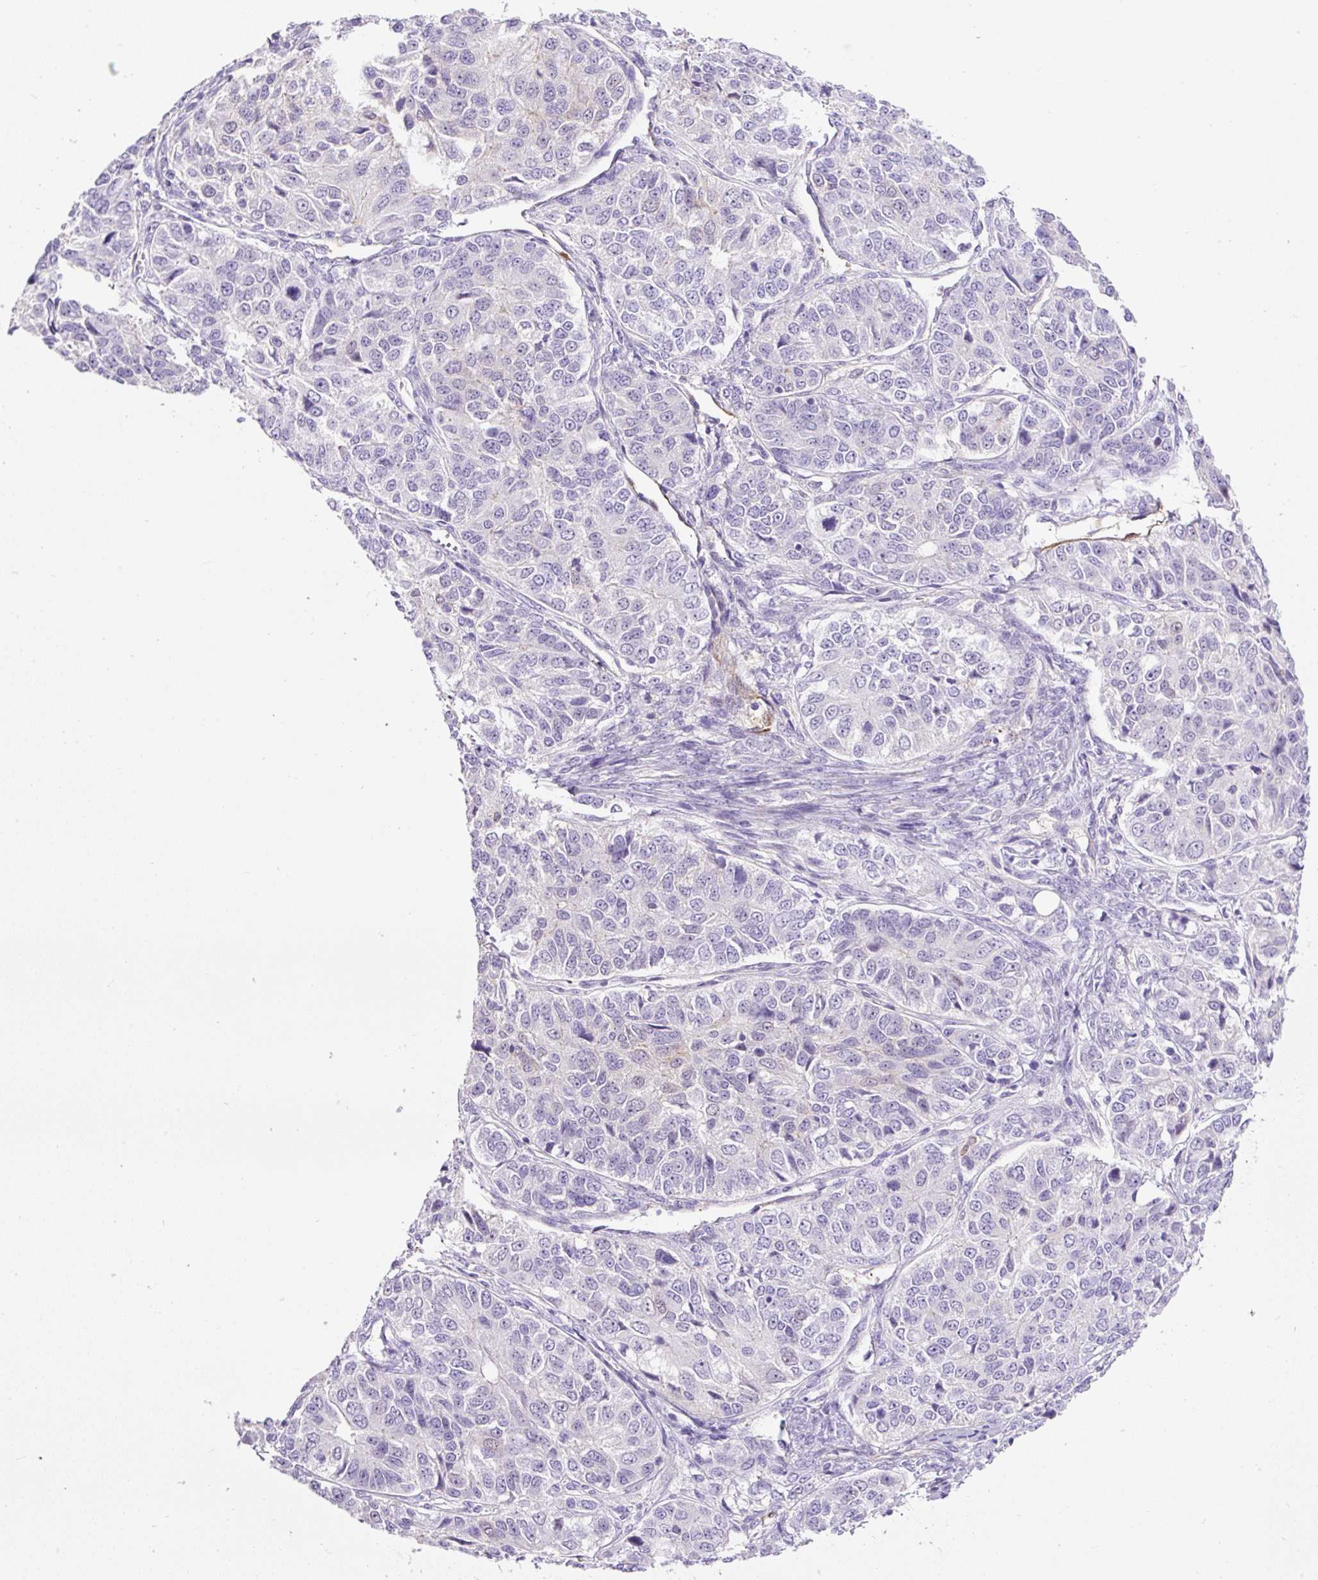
{"staining": {"intensity": "negative", "quantity": "none", "location": "none"}, "tissue": "ovarian cancer", "cell_type": "Tumor cells", "image_type": "cancer", "snomed": [{"axis": "morphology", "description": "Carcinoma, endometroid"}, {"axis": "topography", "description": "Ovary"}], "caption": "A high-resolution micrograph shows immunohistochemistry (IHC) staining of ovarian endometroid carcinoma, which shows no significant staining in tumor cells.", "gene": "B3GALT5", "patient": {"sex": "female", "age": 51}}